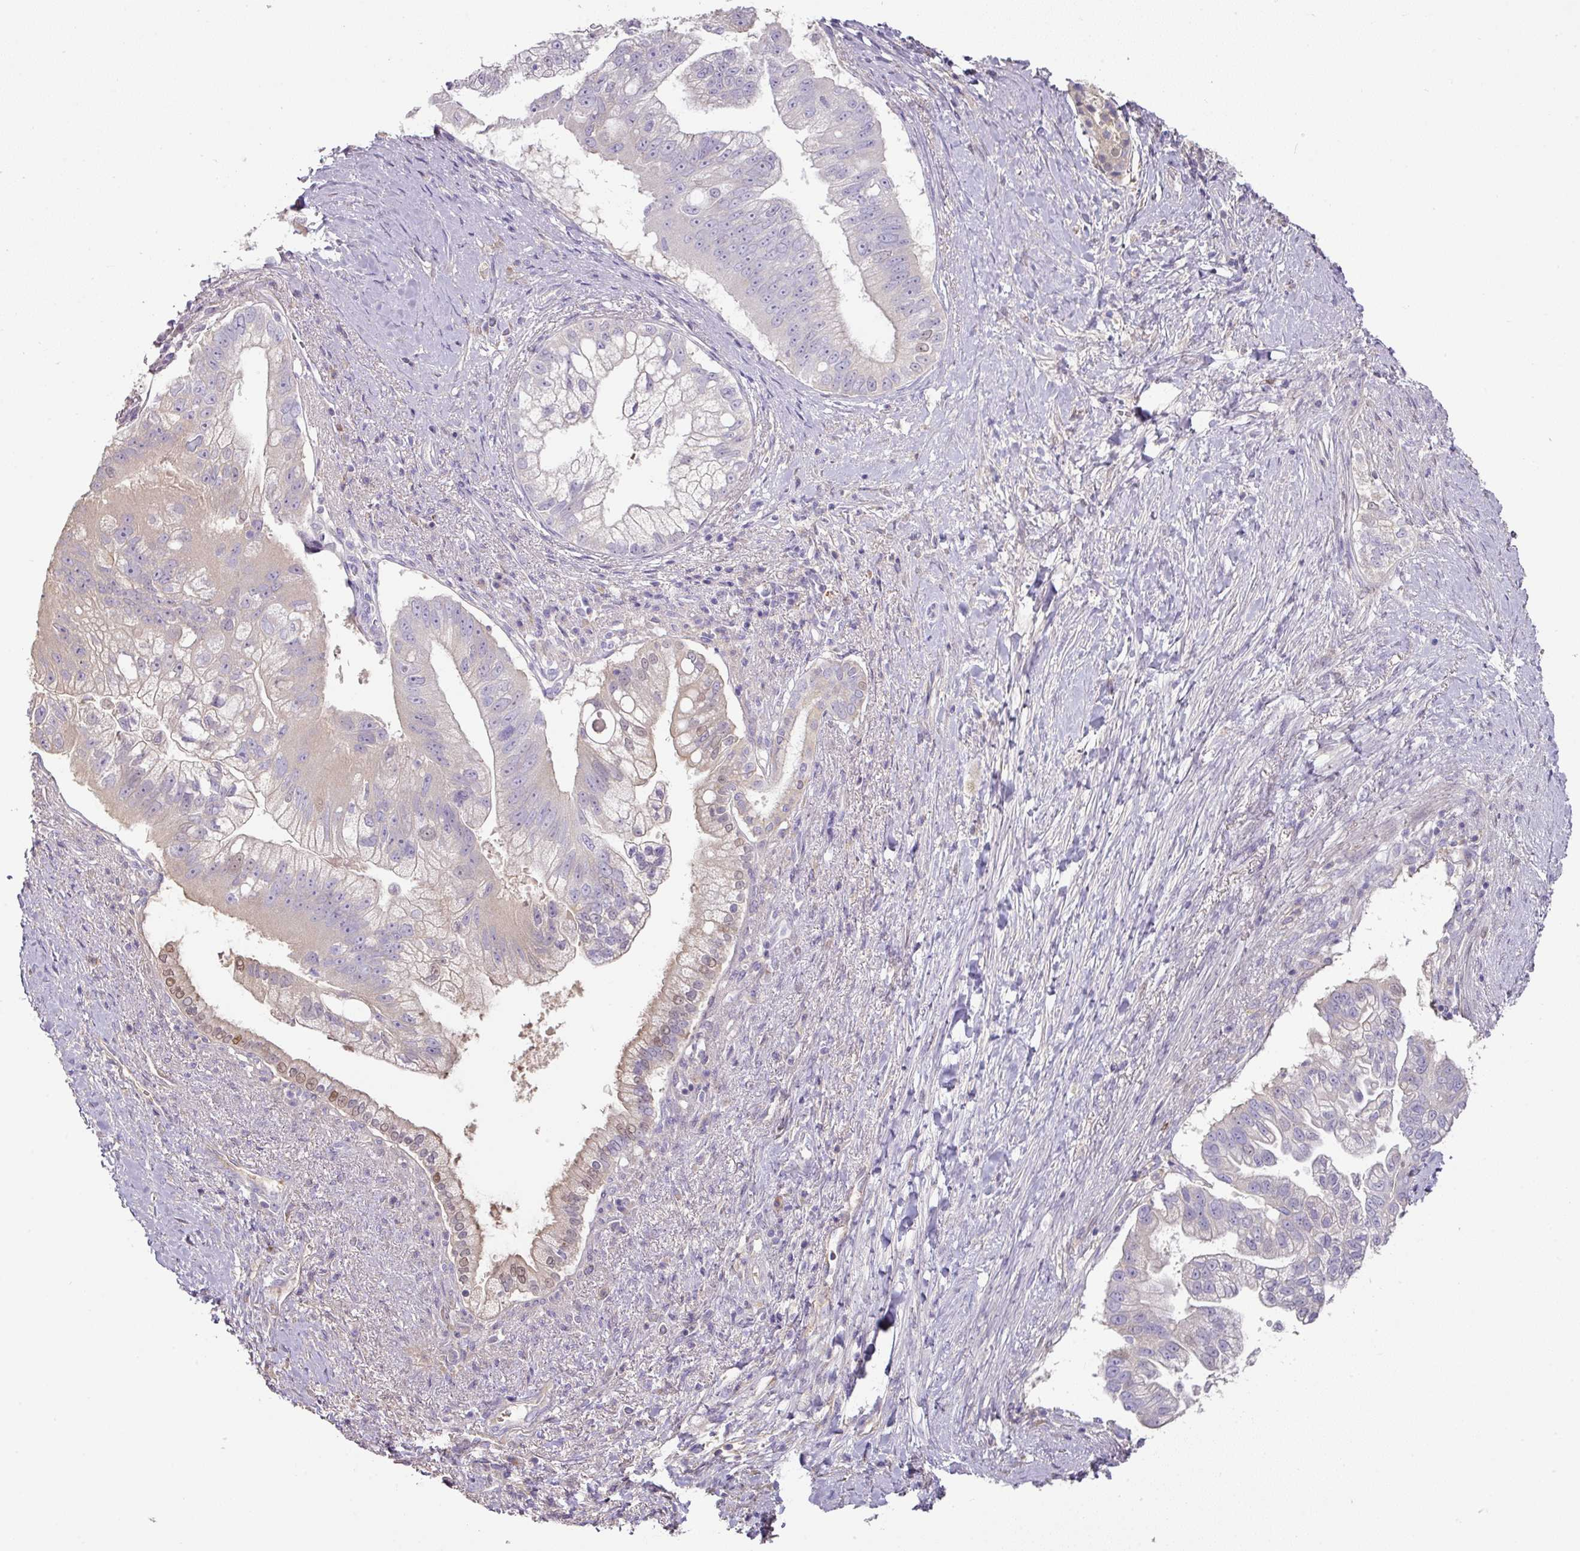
{"staining": {"intensity": "moderate", "quantity": "<25%", "location": "nuclear"}, "tissue": "pancreatic cancer", "cell_type": "Tumor cells", "image_type": "cancer", "snomed": [{"axis": "morphology", "description": "Adenocarcinoma, NOS"}, {"axis": "topography", "description": "Pancreas"}], "caption": "Pancreatic cancer stained for a protein (brown) exhibits moderate nuclear positive staining in about <25% of tumor cells.", "gene": "CCZ1", "patient": {"sex": "male", "age": 70}}